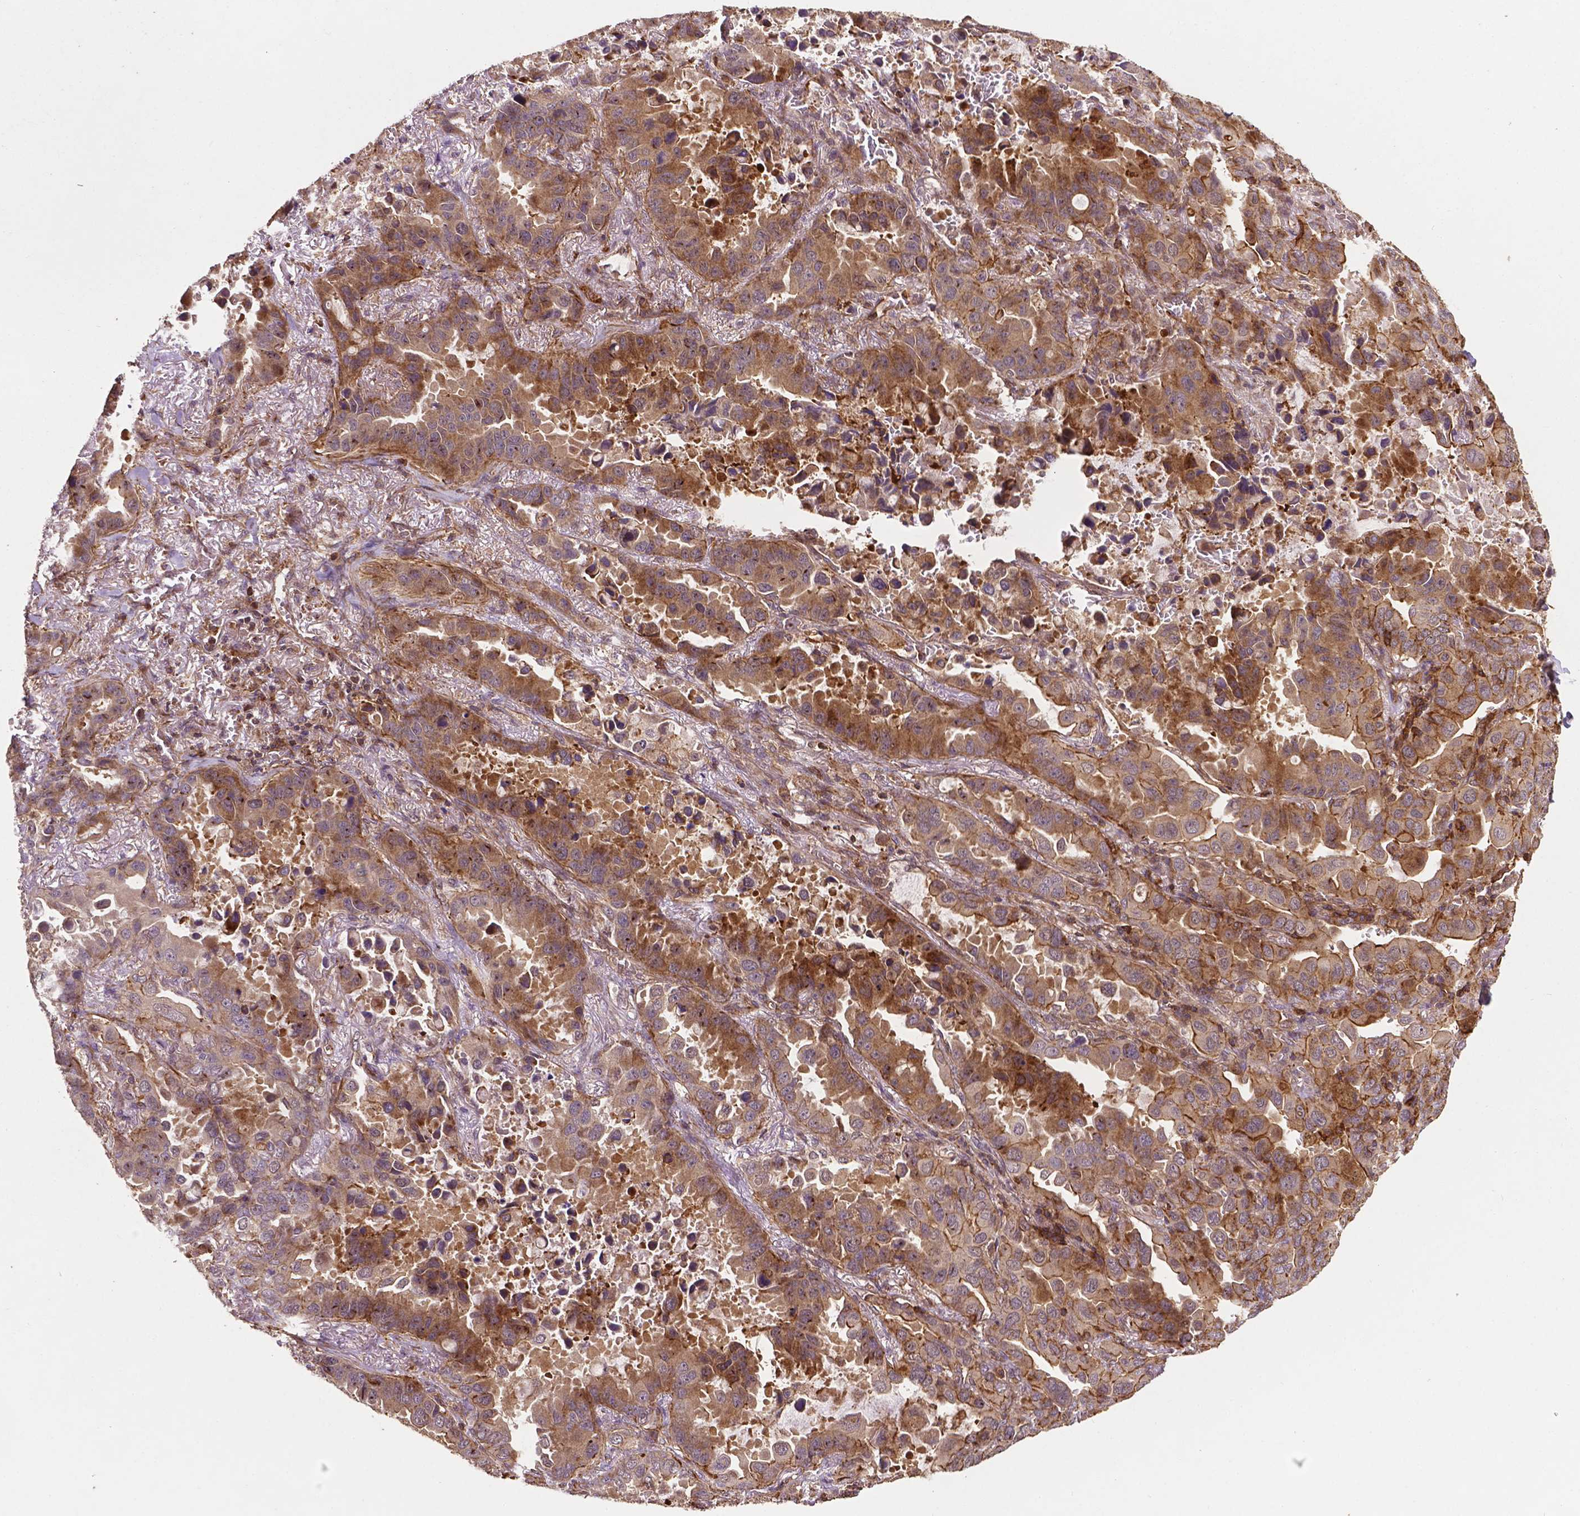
{"staining": {"intensity": "moderate", "quantity": "25%-75%", "location": "cytoplasmic/membranous"}, "tissue": "lung cancer", "cell_type": "Tumor cells", "image_type": "cancer", "snomed": [{"axis": "morphology", "description": "Adenocarcinoma, NOS"}, {"axis": "topography", "description": "Lung"}], "caption": "Human lung cancer stained with a protein marker reveals moderate staining in tumor cells.", "gene": "ZMYND19", "patient": {"sex": "male", "age": 64}}